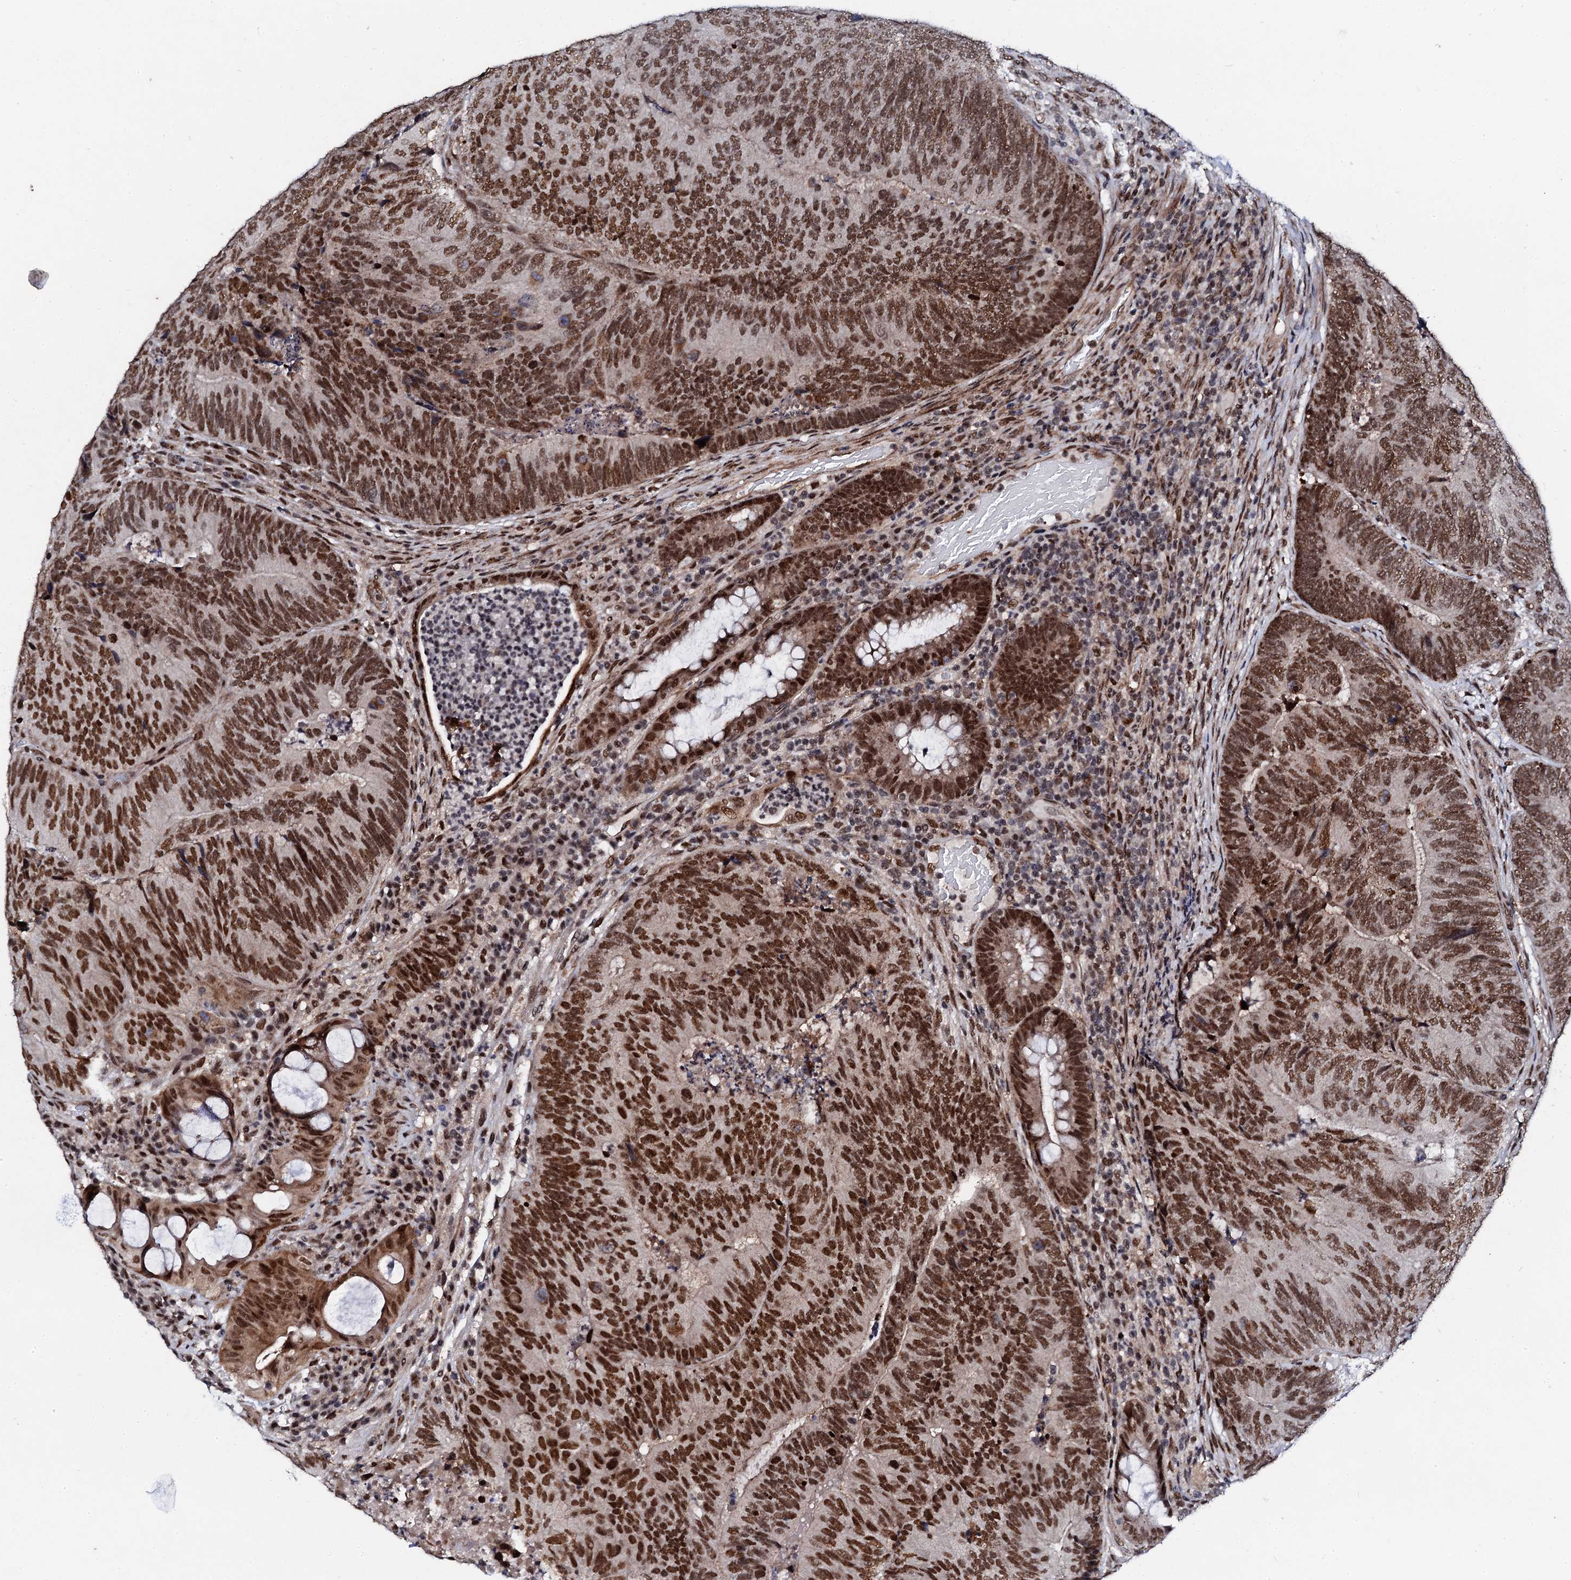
{"staining": {"intensity": "strong", "quantity": ">75%", "location": "nuclear"}, "tissue": "colorectal cancer", "cell_type": "Tumor cells", "image_type": "cancer", "snomed": [{"axis": "morphology", "description": "Adenocarcinoma, NOS"}, {"axis": "topography", "description": "Colon"}], "caption": "Tumor cells show strong nuclear staining in about >75% of cells in colorectal adenocarcinoma.", "gene": "CSTF3", "patient": {"sex": "female", "age": 67}}